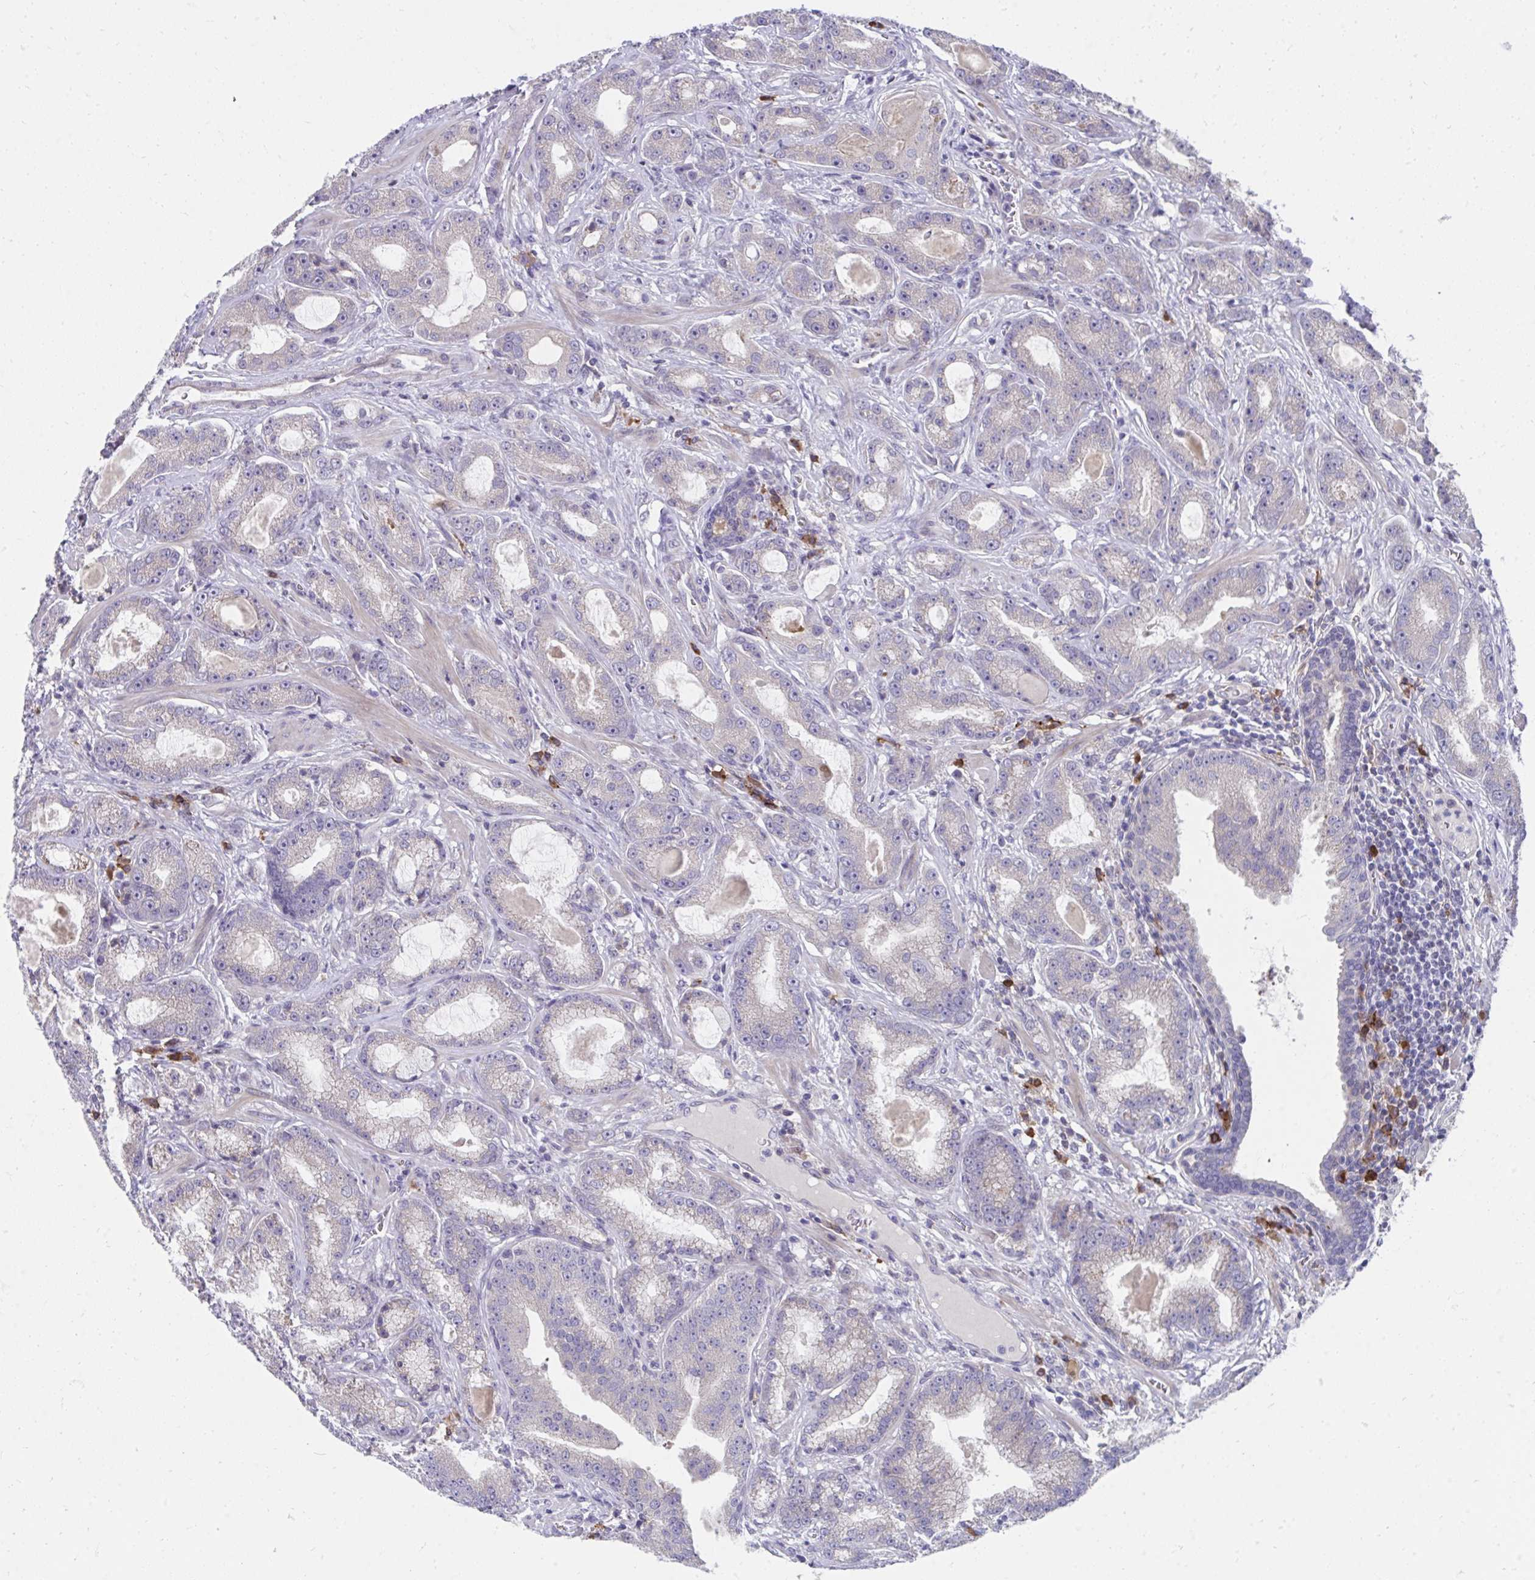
{"staining": {"intensity": "negative", "quantity": "none", "location": "none"}, "tissue": "prostate cancer", "cell_type": "Tumor cells", "image_type": "cancer", "snomed": [{"axis": "morphology", "description": "Adenocarcinoma, High grade"}, {"axis": "topography", "description": "Prostate"}], "caption": "Histopathology image shows no significant protein expression in tumor cells of prostate adenocarcinoma (high-grade).", "gene": "SLAMF7", "patient": {"sex": "male", "age": 65}}